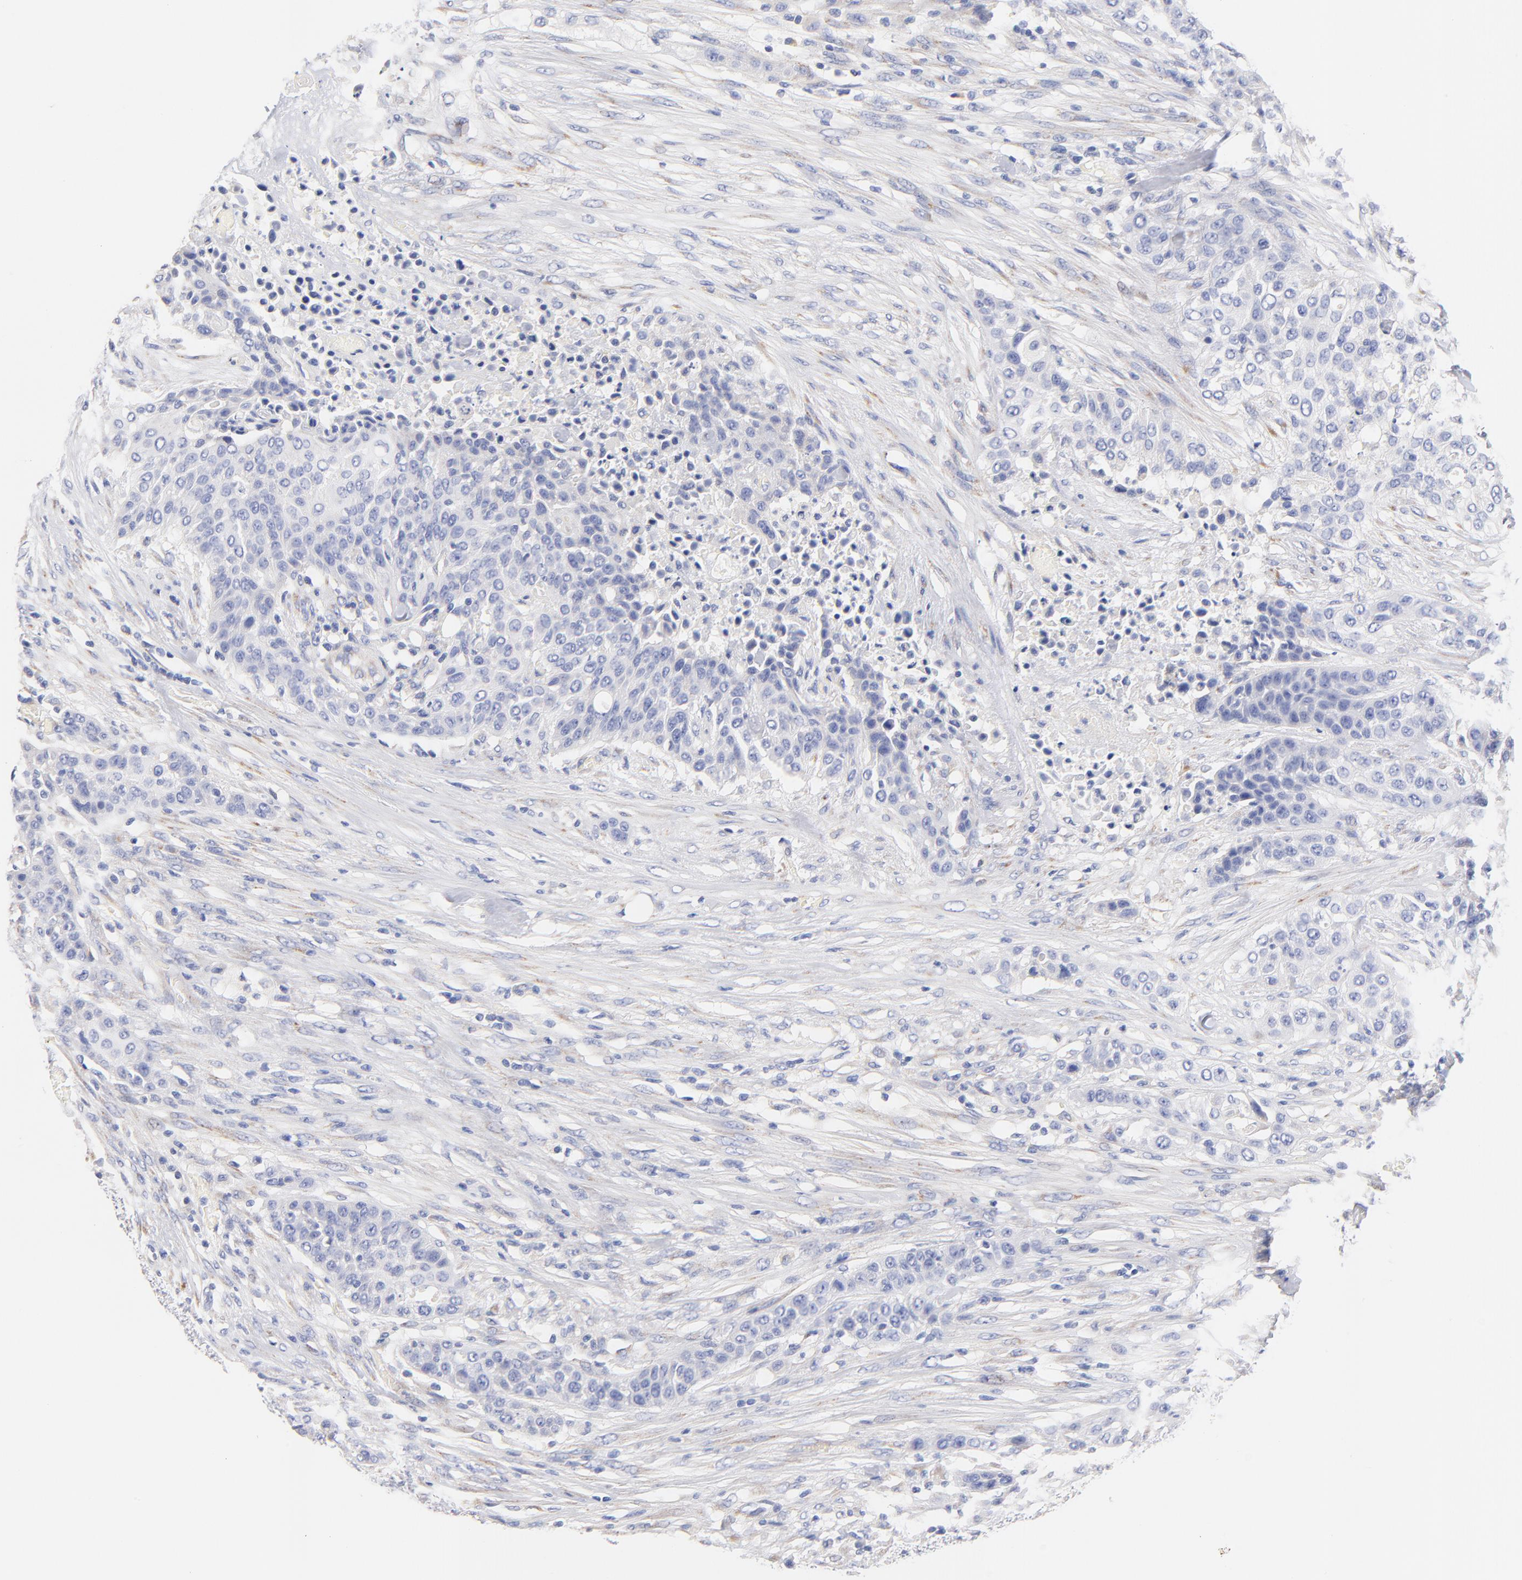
{"staining": {"intensity": "negative", "quantity": "none", "location": "none"}, "tissue": "urothelial cancer", "cell_type": "Tumor cells", "image_type": "cancer", "snomed": [{"axis": "morphology", "description": "Urothelial carcinoma, High grade"}, {"axis": "topography", "description": "Urinary bladder"}], "caption": "DAB immunohistochemical staining of human urothelial cancer shows no significant positivity in tumor cells.", "gene": "HS3ST1", "patient": {"sex": "male", "age": 74}}